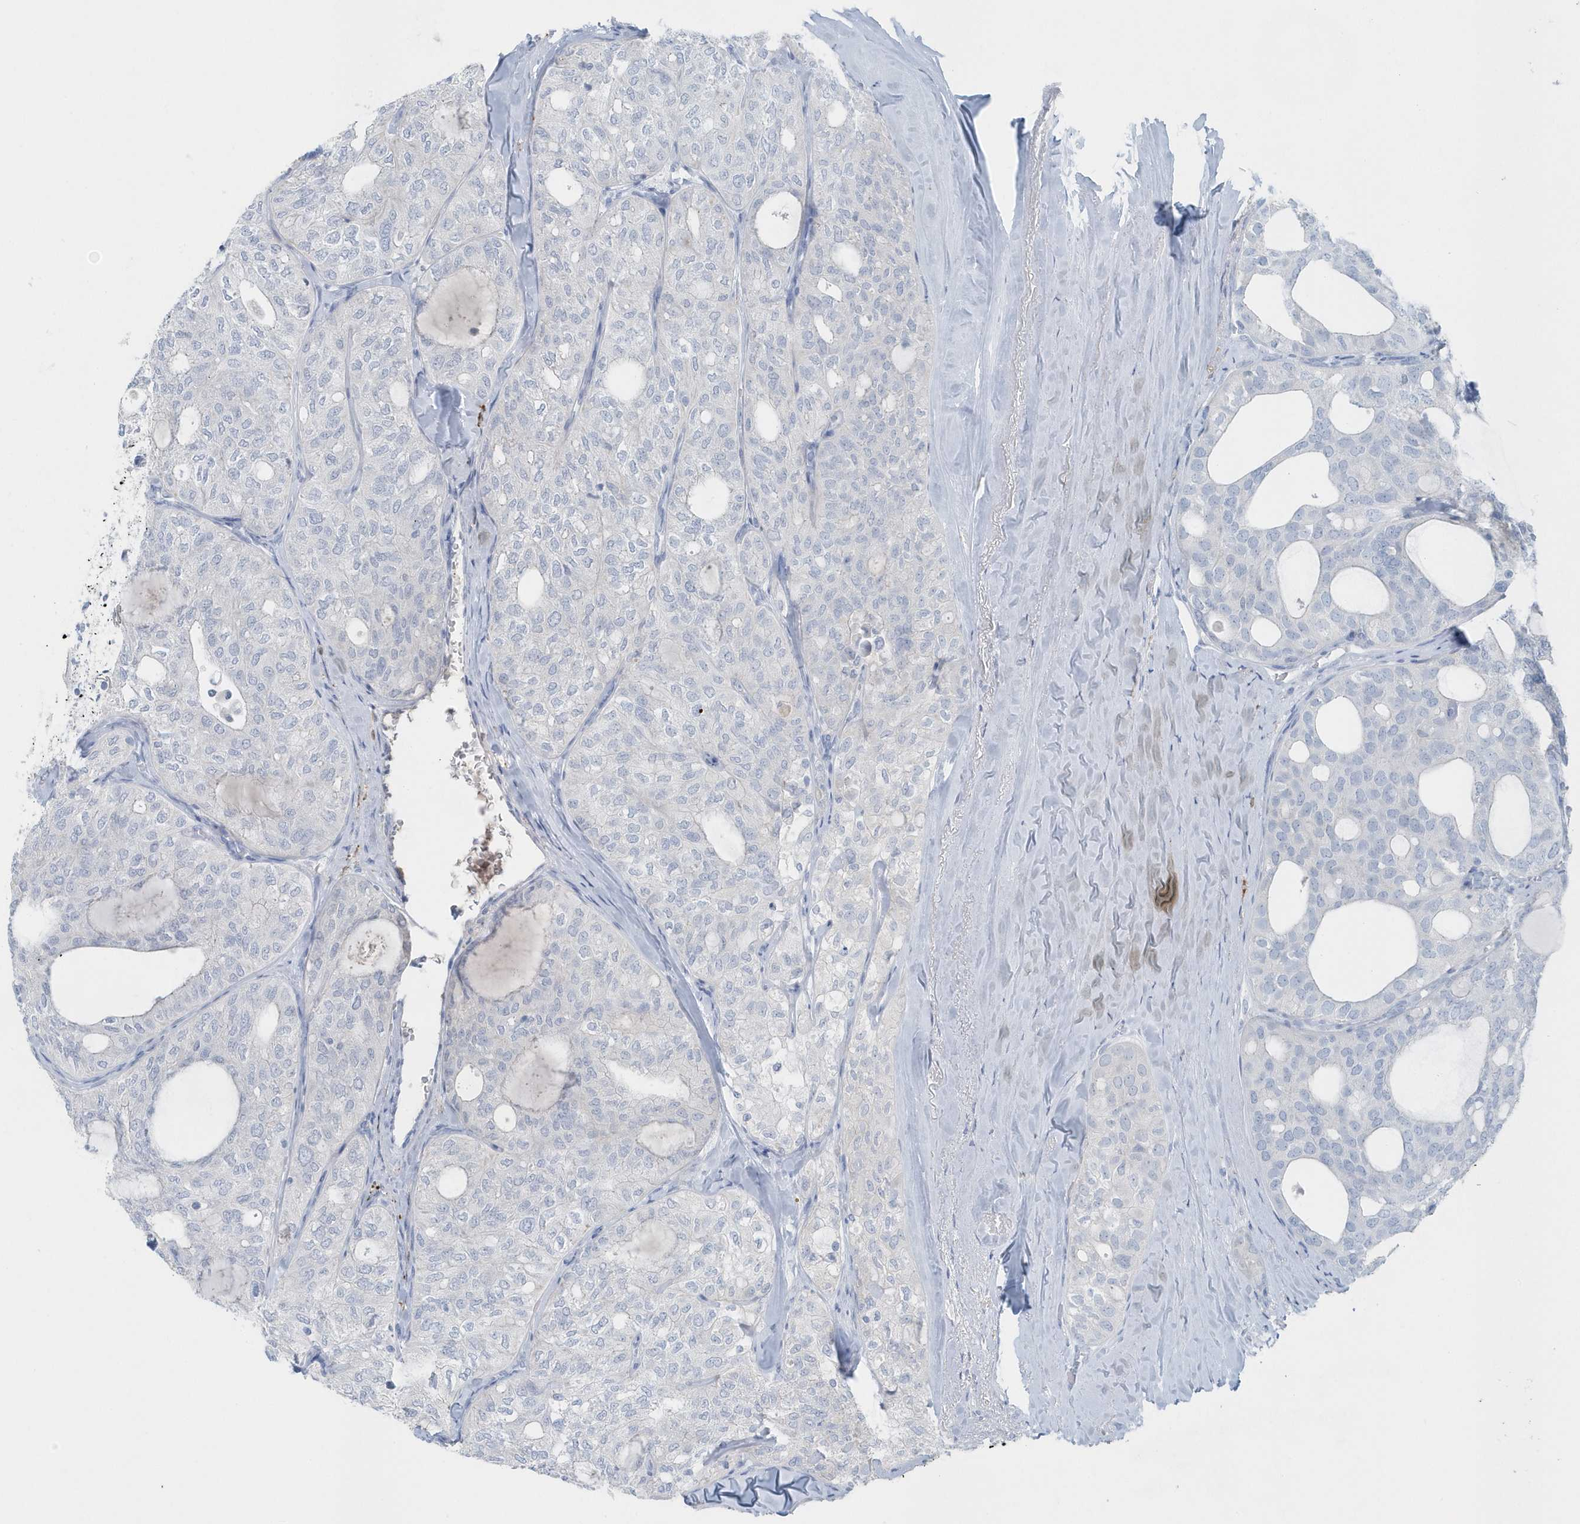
{"staining": {"intensity": "negative", "quantity": "none", "location": "none"}, "tissue": "thyroid cancer", "cell_type": "Tumor cells", "image_type": "cancer", "snomed": [{"axis": "morphology", "description": "Follicular adenoma carcinoma, NOS"}, {"axis": "topography", "description": "Thyroid gland"}], "caption": "Micrograph shows no significant protein expression in tumor cells of thyroid cancer (follicular adenoma carcinoma).", "gene": "FAM98A", "patient": {"sex": "male", "age": 75}}